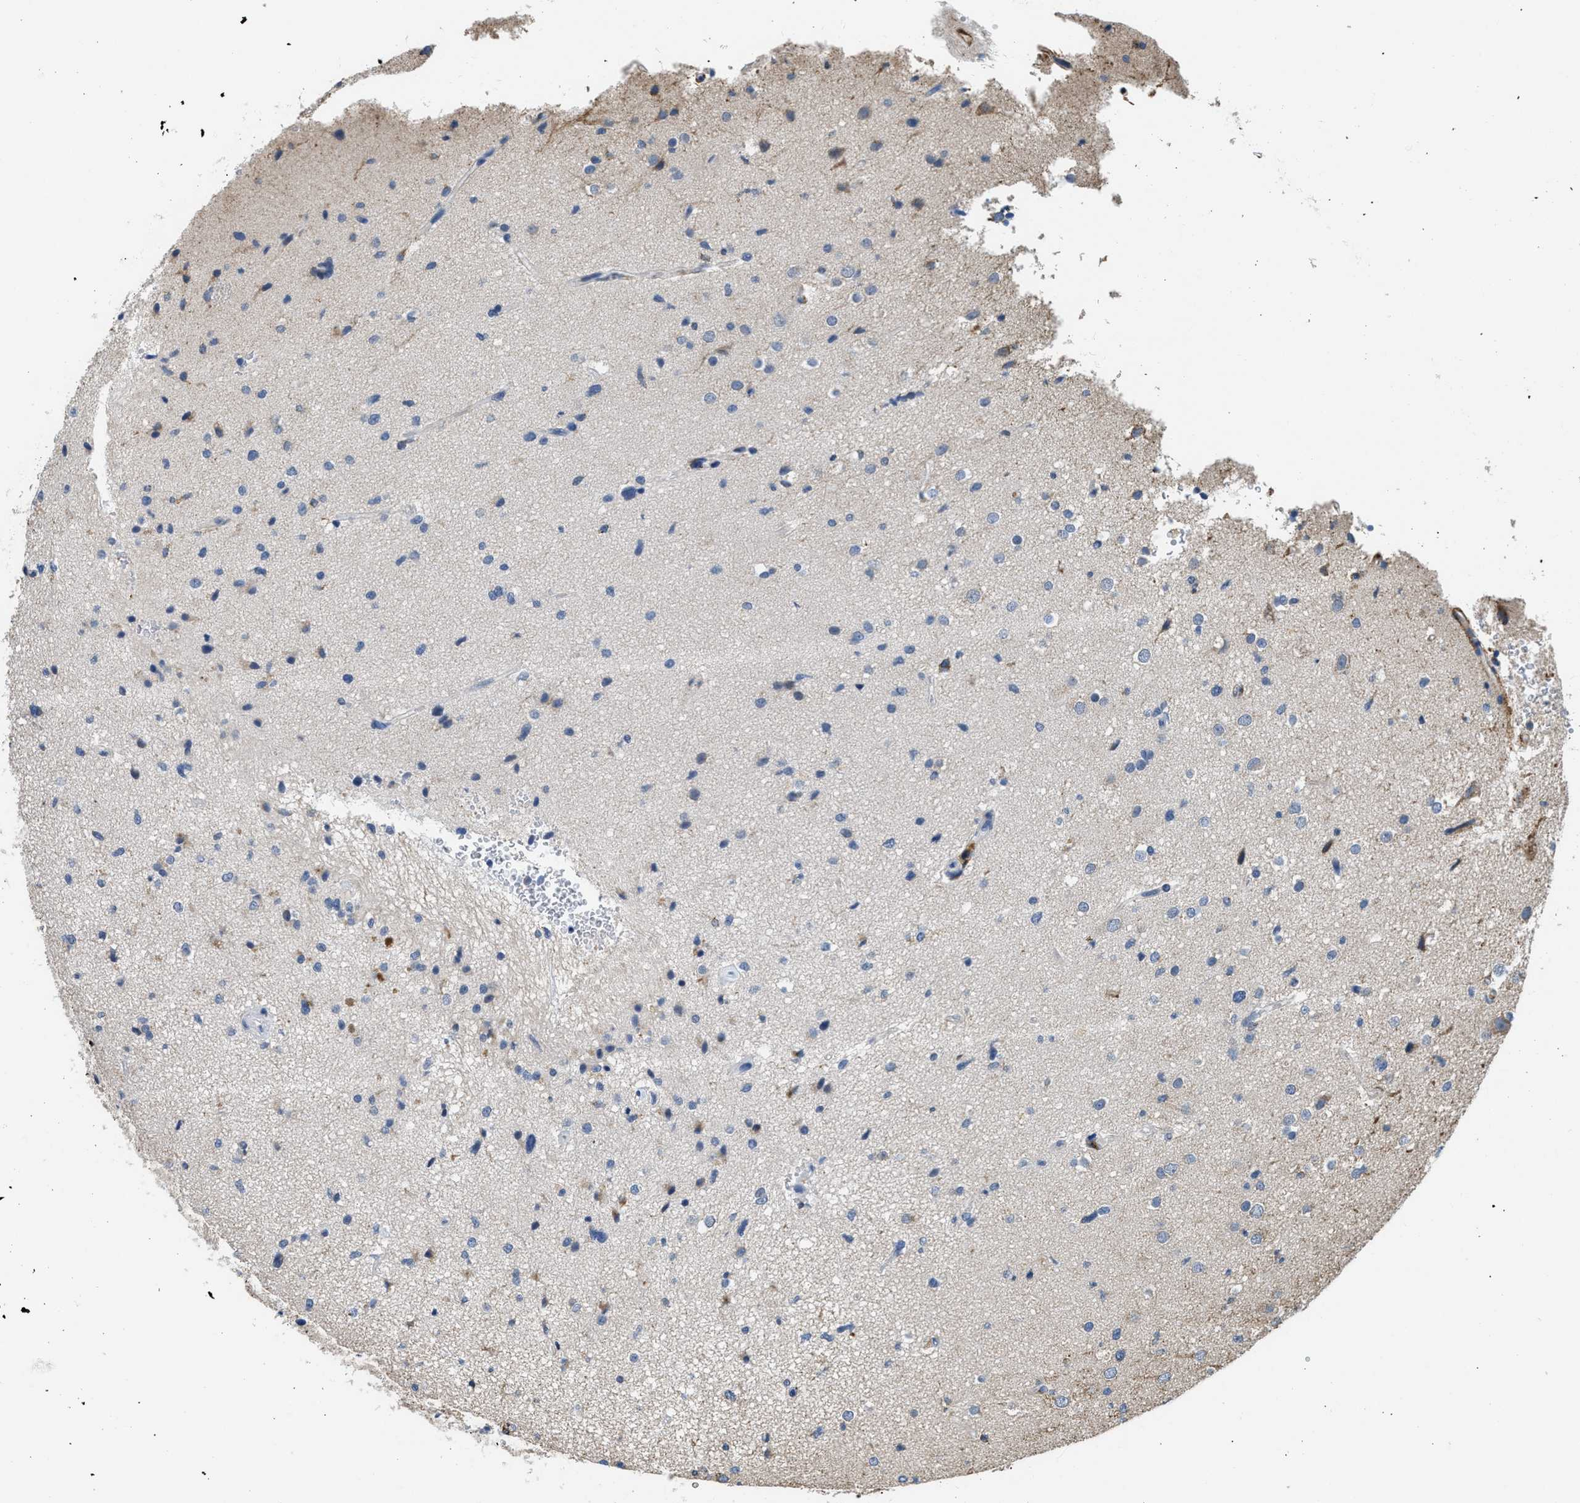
{"staining": {"intensity": "weak", "quantity": "<25%", "location": "cytoplasmic/membranous"}, "tissue": "glioma", "cell_type": "Tumor cells", "image_type": "cancer", "snomed": [{"axis": "morphology", "description": "Glioma, malignant, High grade"}, {"axis": "topography", "description": "Brain"}], "caption": "High power microscopy histopathology image of an immunohistochemistry (IHC) photomicrograph of malignant glioma (high-grade), revealing no significant positivity in tumor cells. (DAB immunohistochemistry with hematoxylin counter stain).", "gene": "LRP1", "patient": {"sex": "male", "age": 33}}